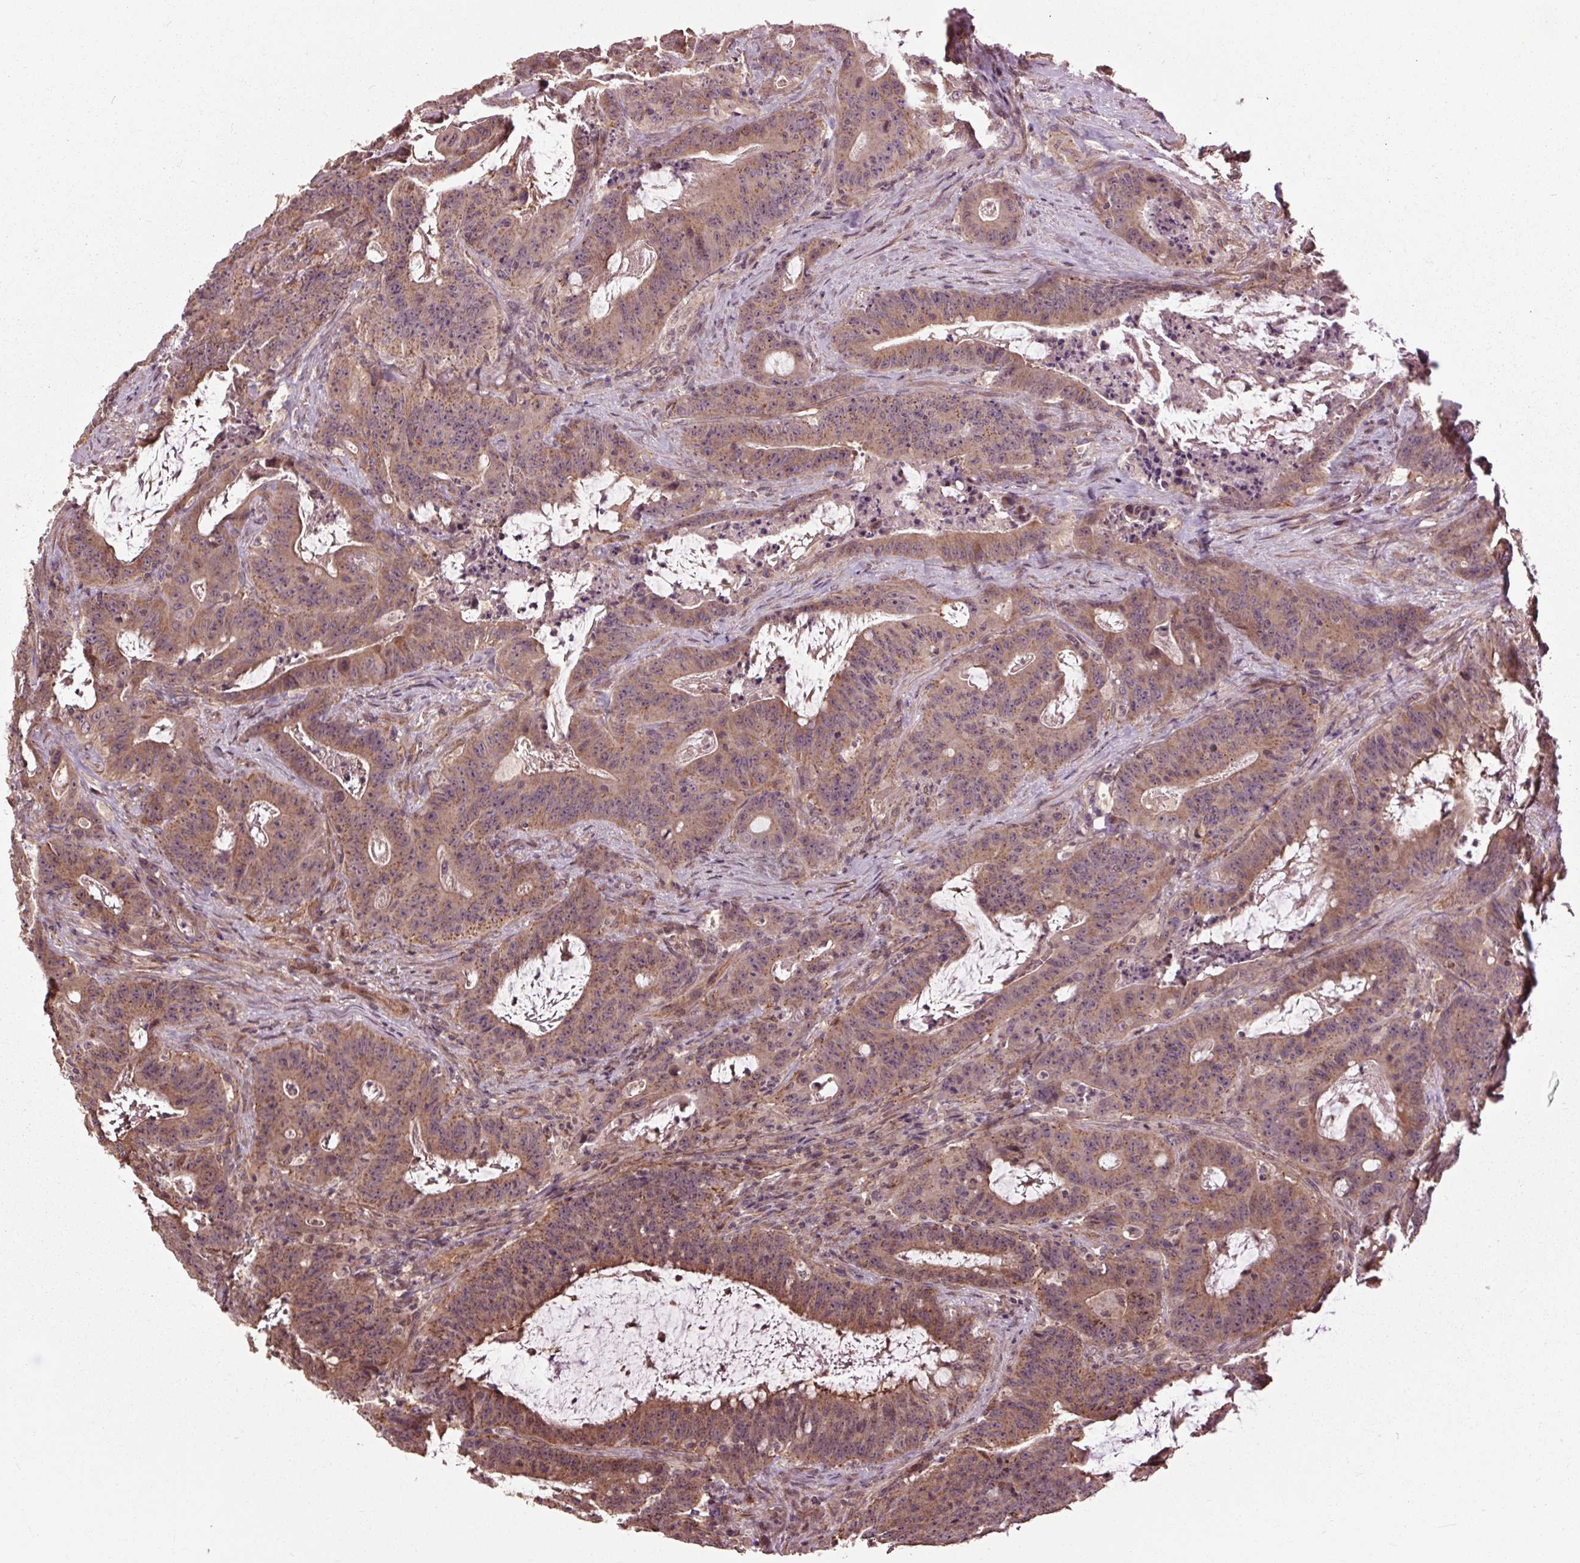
{"staining": {"intensity": "moderate", "quantity": ">75%", "location": "cytoplasmic/membranous"}, "tissue": "colorectal cancer", "cell_type": "Tumor cells", "image_type": "cancer", "snomed": [{"axis": "morphology", "description": "Adenocarcinoma, NOS"}, {"axis": "topography", "description": "Colon"}], "caption": "Colorectal cancer (adenocarcinoma) tissue displays moderate cytoplasmic/membranous positivity in approximately >75% of tumor cells, visualized by immunohistochemistry.", "gene": "CEP95", "patient": {"sex": "male", "age": 33}}